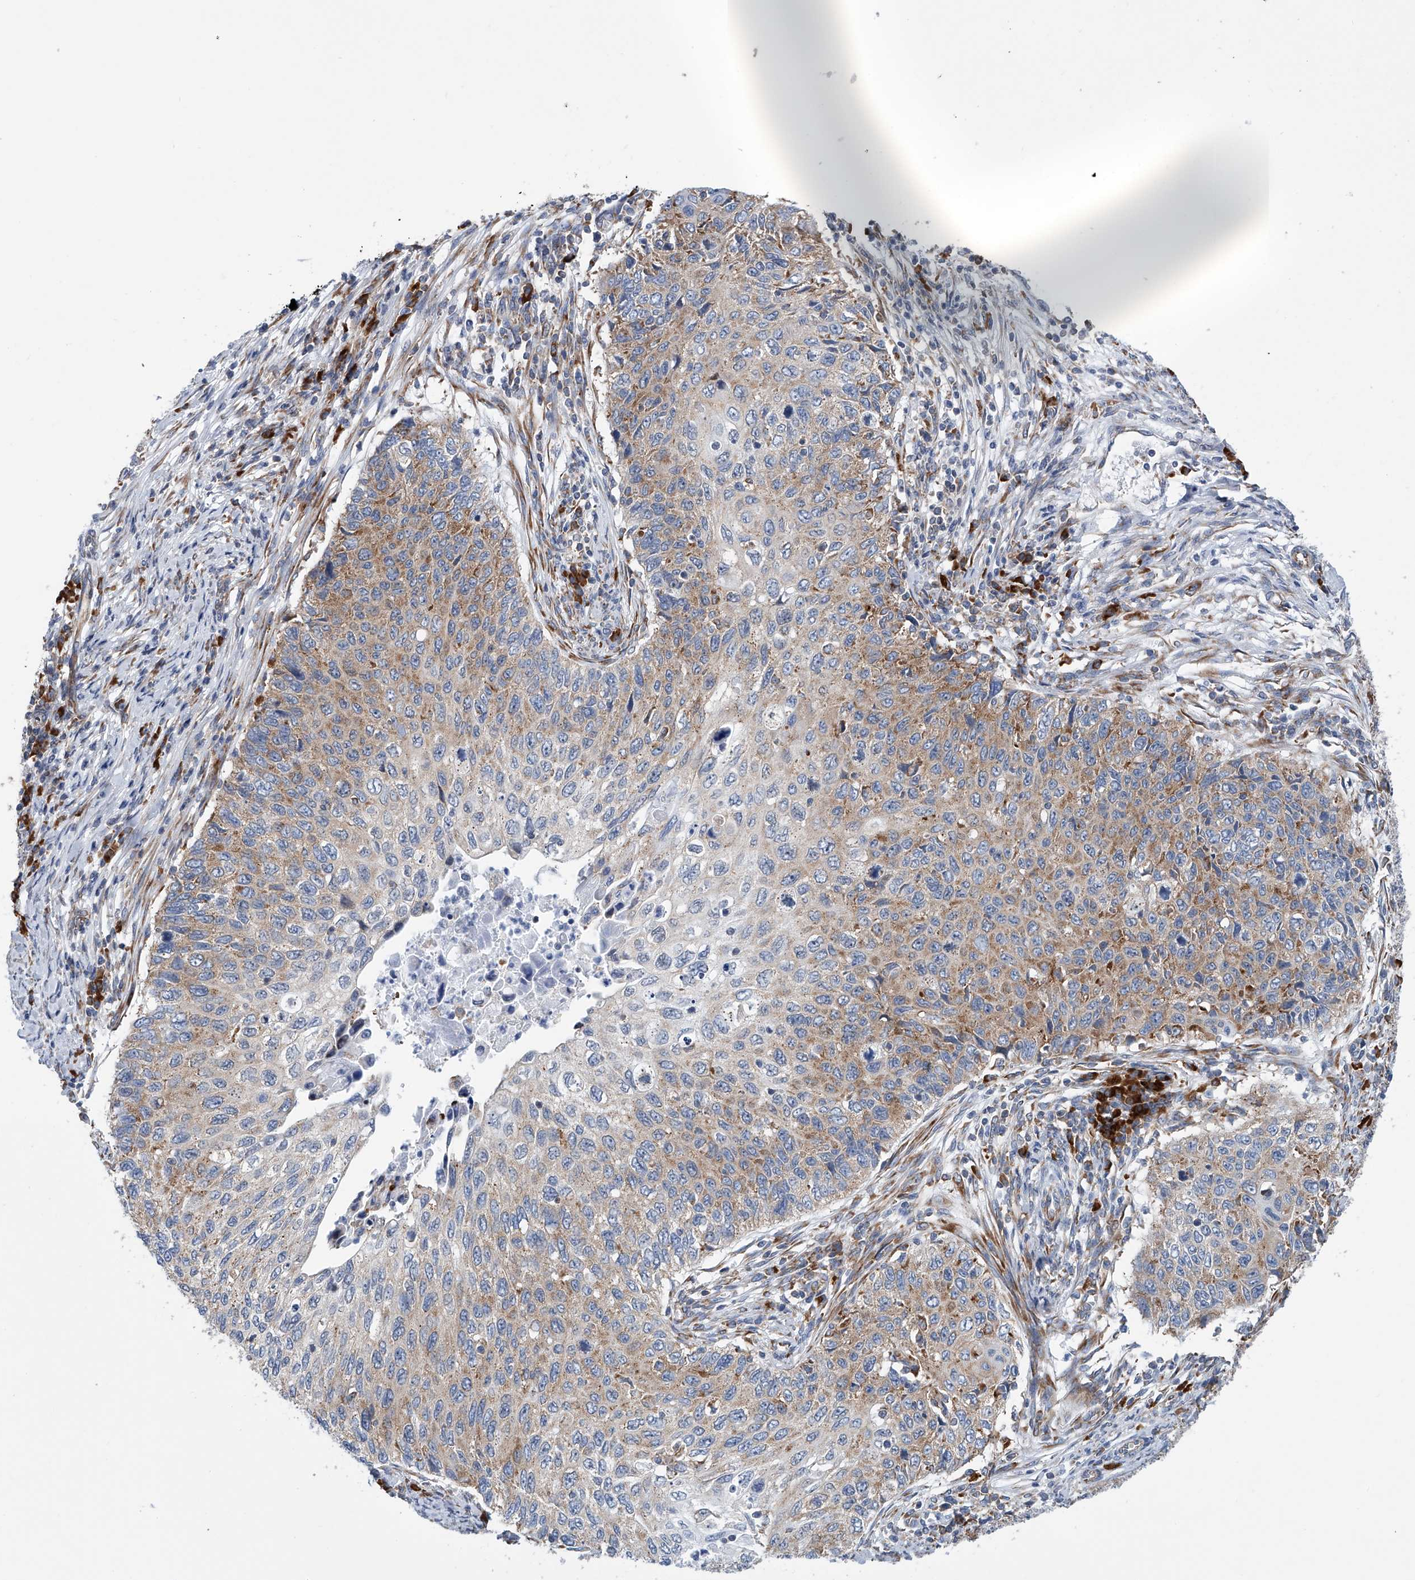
{"staining": {"intensity": "moderate", "quantity": "25%-75%", "location": "cytoplasmic/membranous"}, "tissue": "cervical cancer", "cell_type": "Tumor cells", "image_type": "cancer", "snomed": [{"axis": "morphology", "description": "Squamous cell carcinoma, NOS"}, {"axis": "topography", "description": "Cervix"}], "caption": "The photomicrograph displays immunohistochemical staining of squamous cell carcinoma (cervical). There is moderate cytoplasmic/membranous staining is seen in approximately 25%-75% of tumor cells.", "gene": "RPL26L1", "patient": {"sex": "female", "age": 70}}